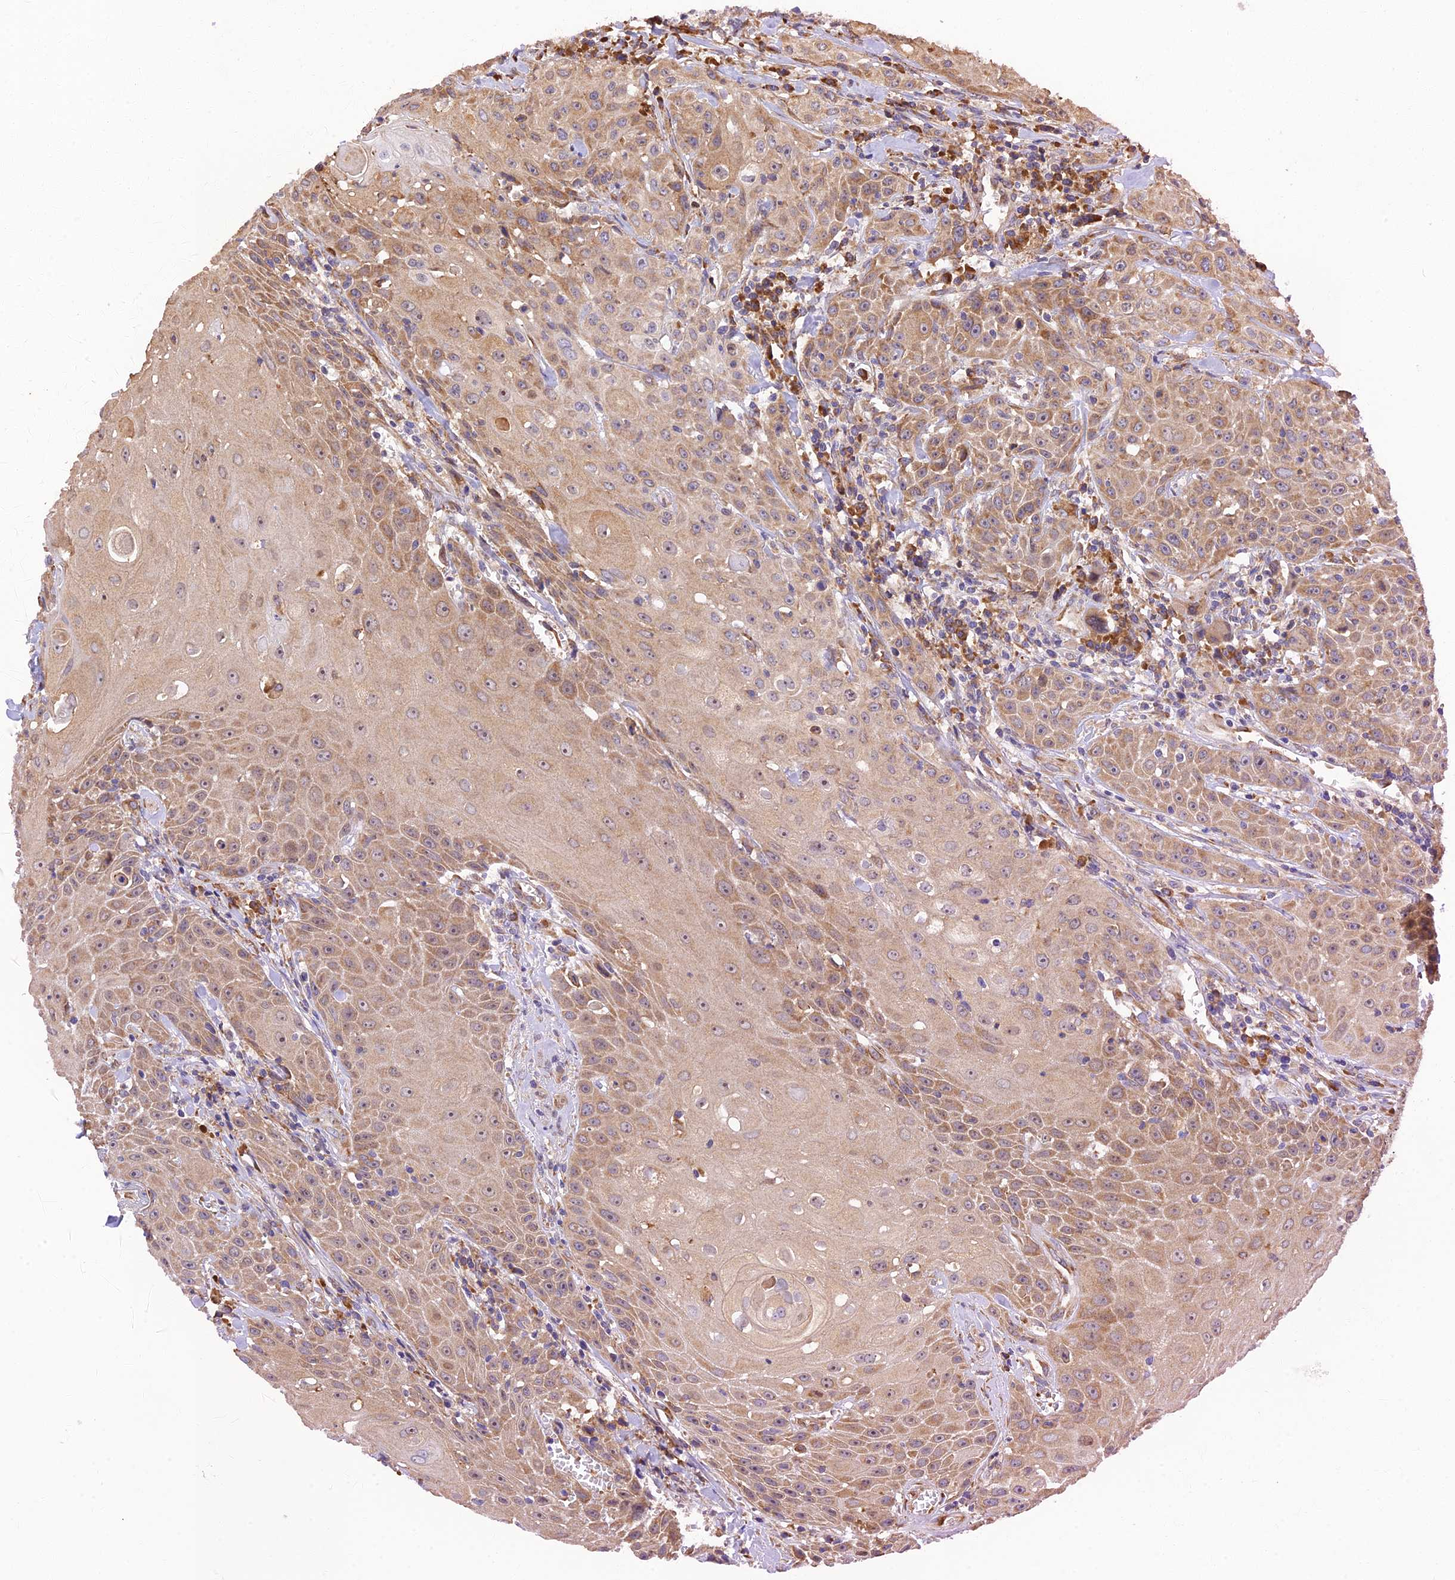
{"staining": {"intensity": "moderate", "quantity": ">75%", "location": "cytoplasmic/membranous"}, "tissue": "head and neck cancer", "cell_type": "Tumor cells", "image_type": "cancer", "snomed": [{"axis": "morphology", "description": "Squamous cell carcinoma, NOS"}, {"axis": "topography", "description": "Oral tissue"}, {"axis": "topography", "description": "Head-Neck"}], "caption": "Moderate cytoplasmic/membranous staining is identified in about >75% of tumor cells in head and neck squamous cell carcinoma.", "gene": "RPL5", "patient": {"sex": "female", "age": 82}}